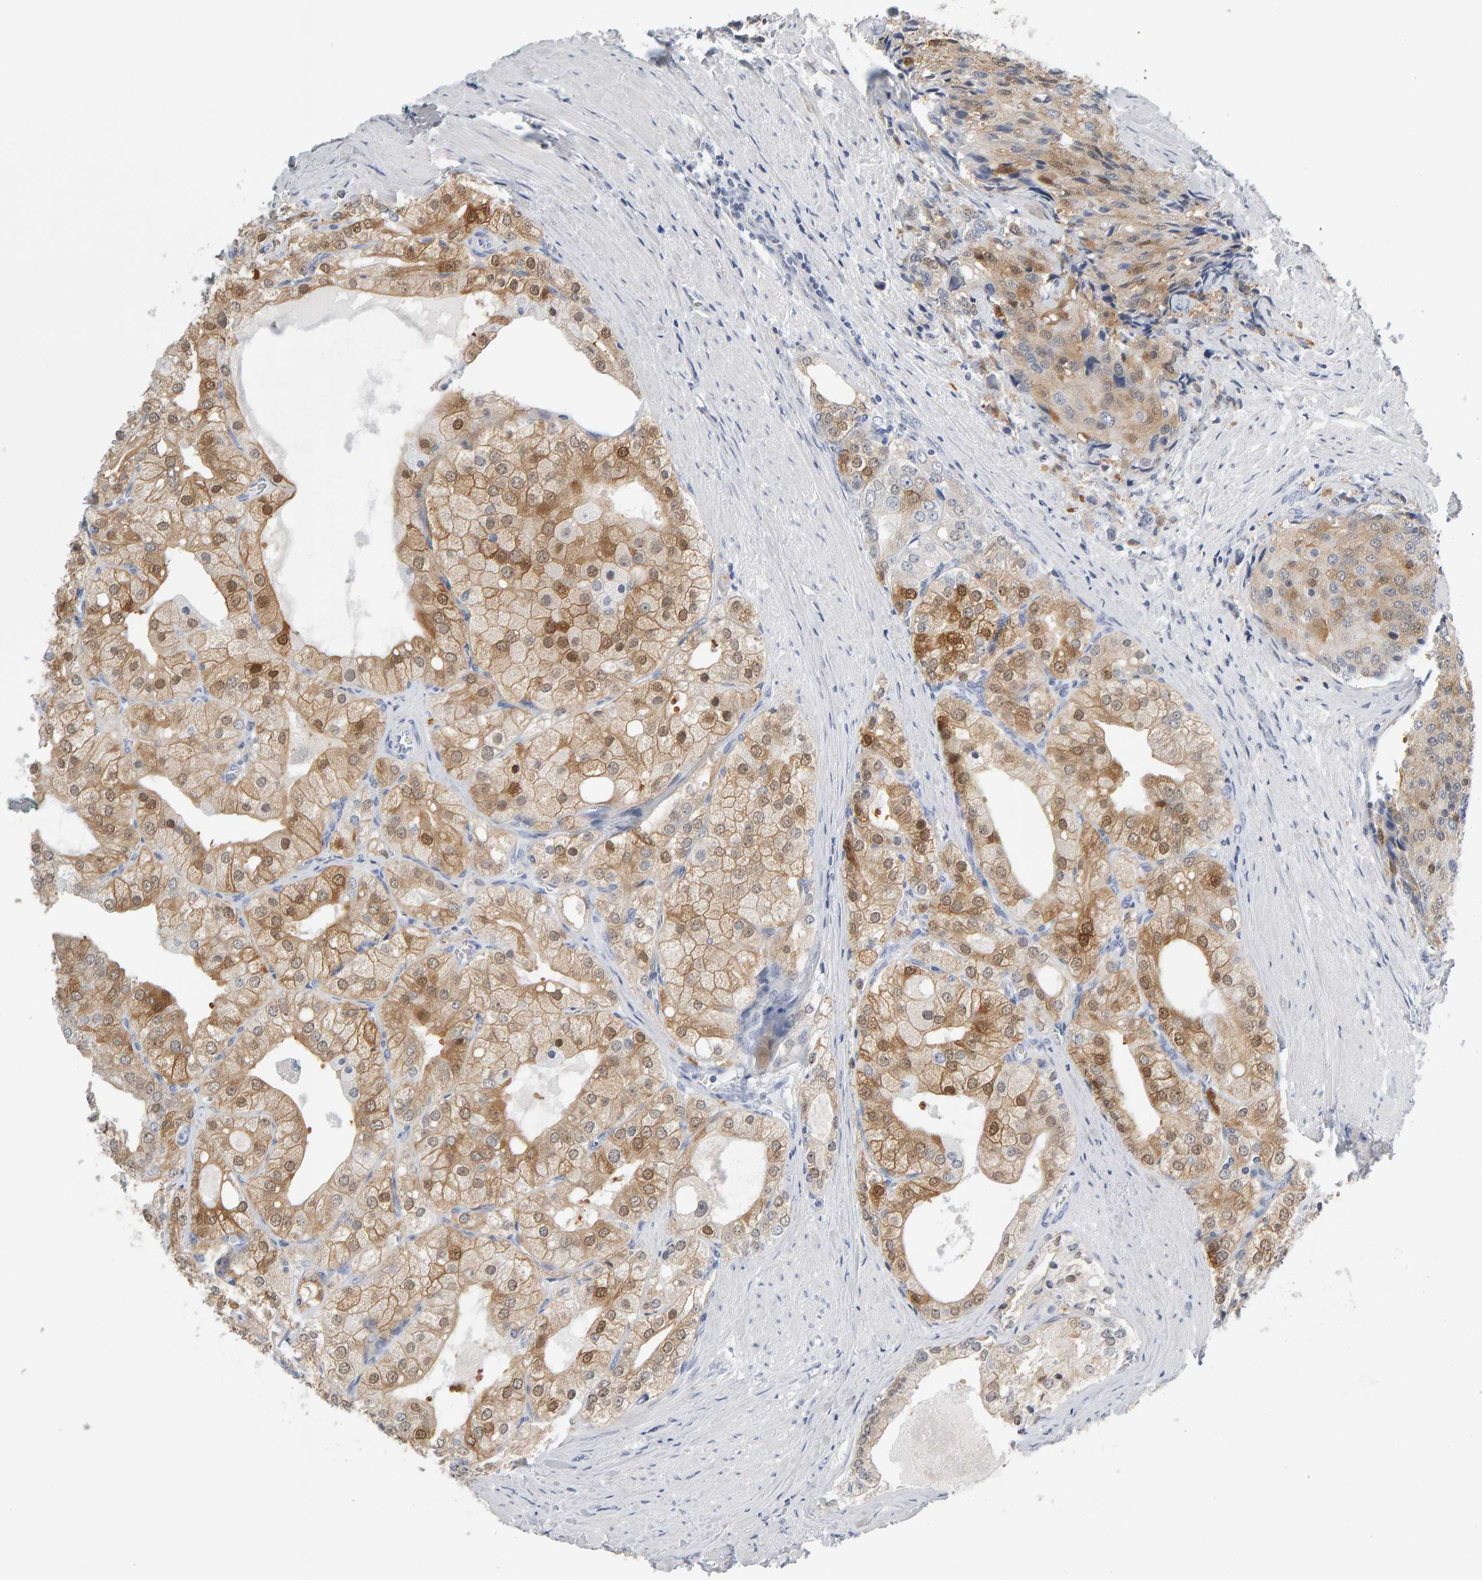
{"staining": {"intensity": "moderate", "quantity": ">75%", "location": "cytoplasmic/membranous"}, "tissue": "prostate cancer", "cell_type": "Tumor cells", "image_type": "cancer", "snomed": [{"axis": "morphology", "description": "Adenocarcinoma, High grade"}, {"axis": "topography", "description": "Prostate"}], "caption": "The image exhibits immunohistochemical staining of high-grade adenocarcinoma (prostate). There is moderate cytoplasmic/membranous staining is present in about >75% of tumor cells.", "gene": "CTH", "patient": {"sex": "male", "age": 50}}